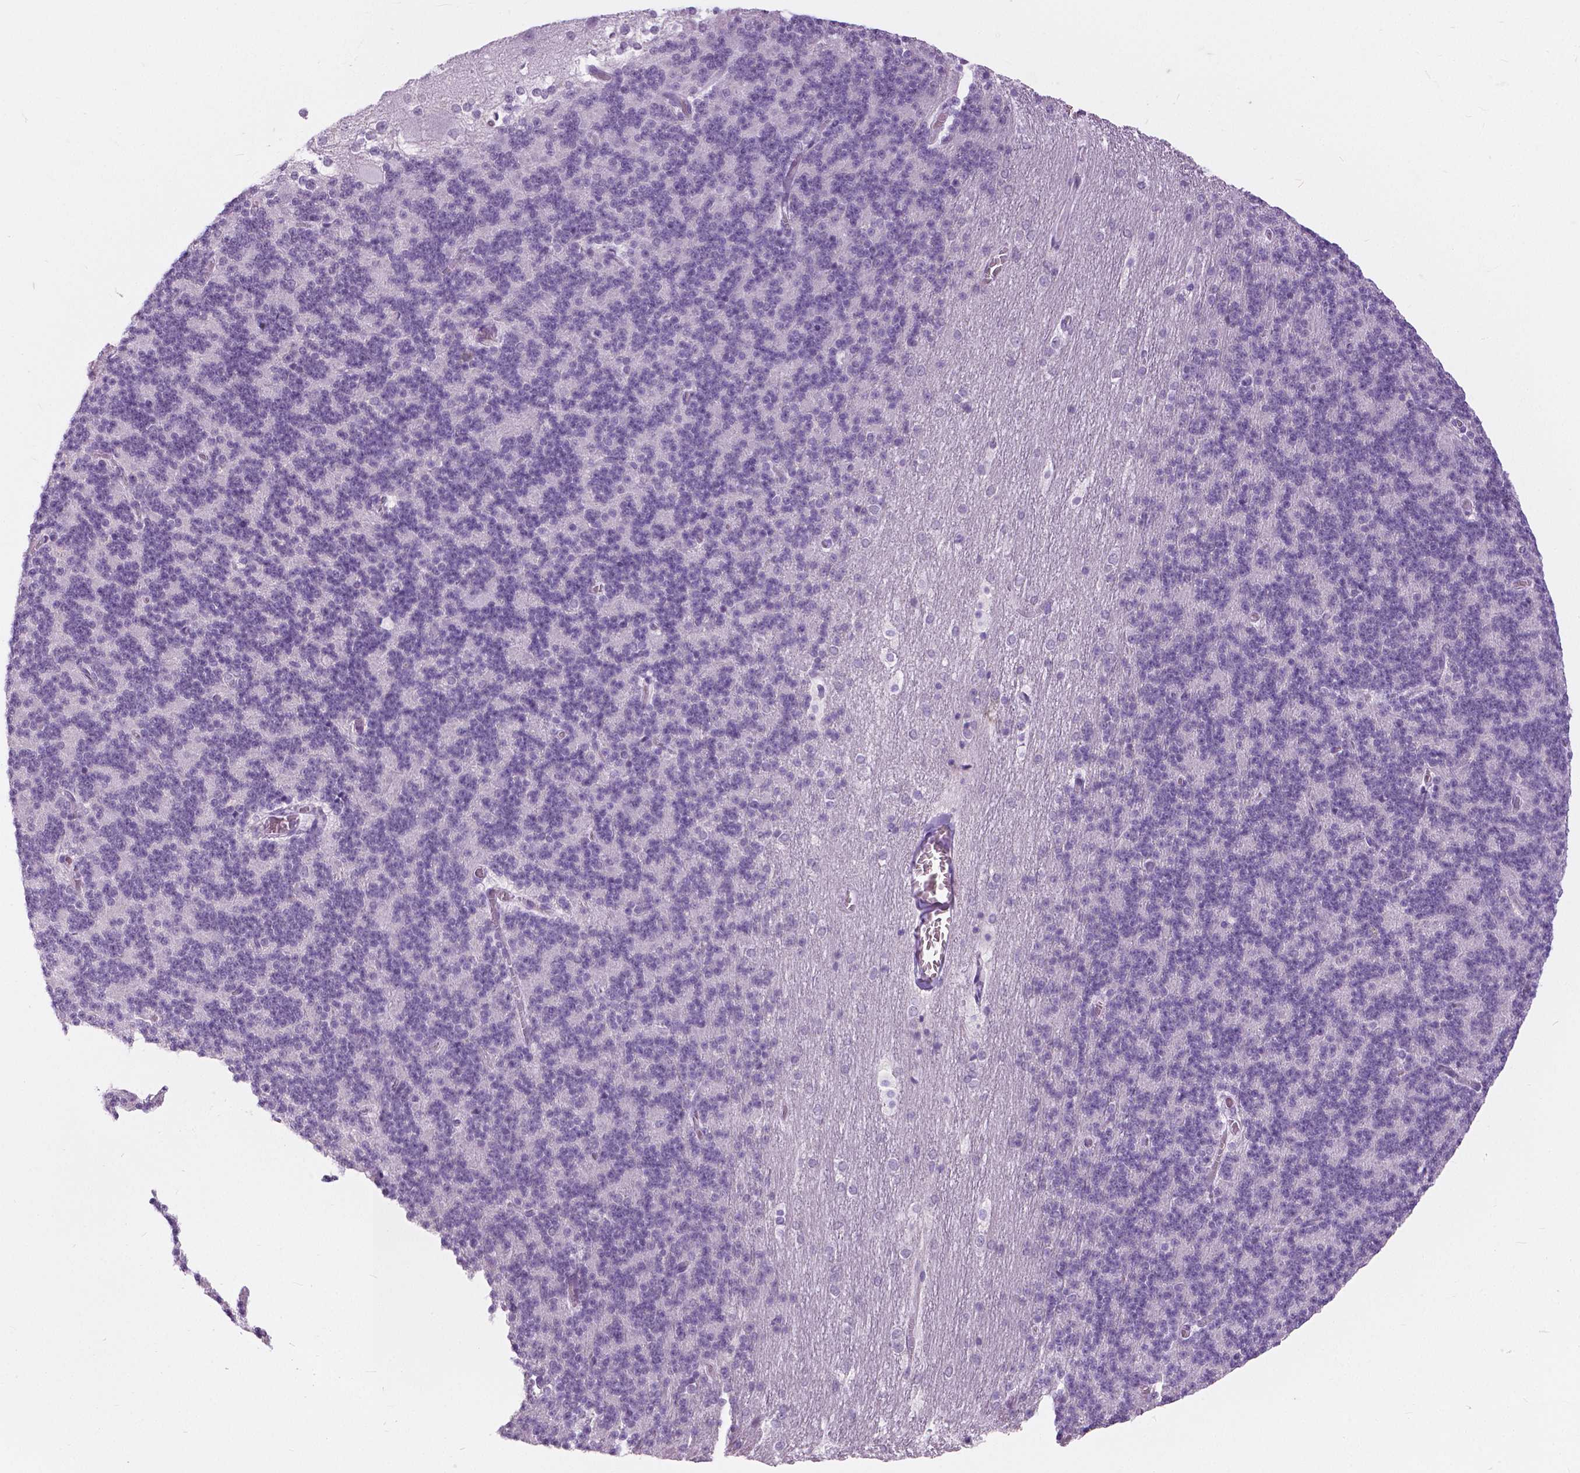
{"staining": {"intensity": "negative", "quantity": "none", "location": "none"}, "tissue": "cerebellum", "cell_type": "Cells in granular layer", "image_type": "normal", "snomed": [{"axis": "morphology", "description": "Normal tissue, NOS"}, {"axis": "topography", "description": "Cerebellum"}], "caption": "Cells in granular layer show no significant protein positivity in unremarkable cerebellum. (DAB immunohistochemistry with hematoxylin counter stain).", "gene": "MYOM1", "patient": {"sex": "female", "age": 19}}